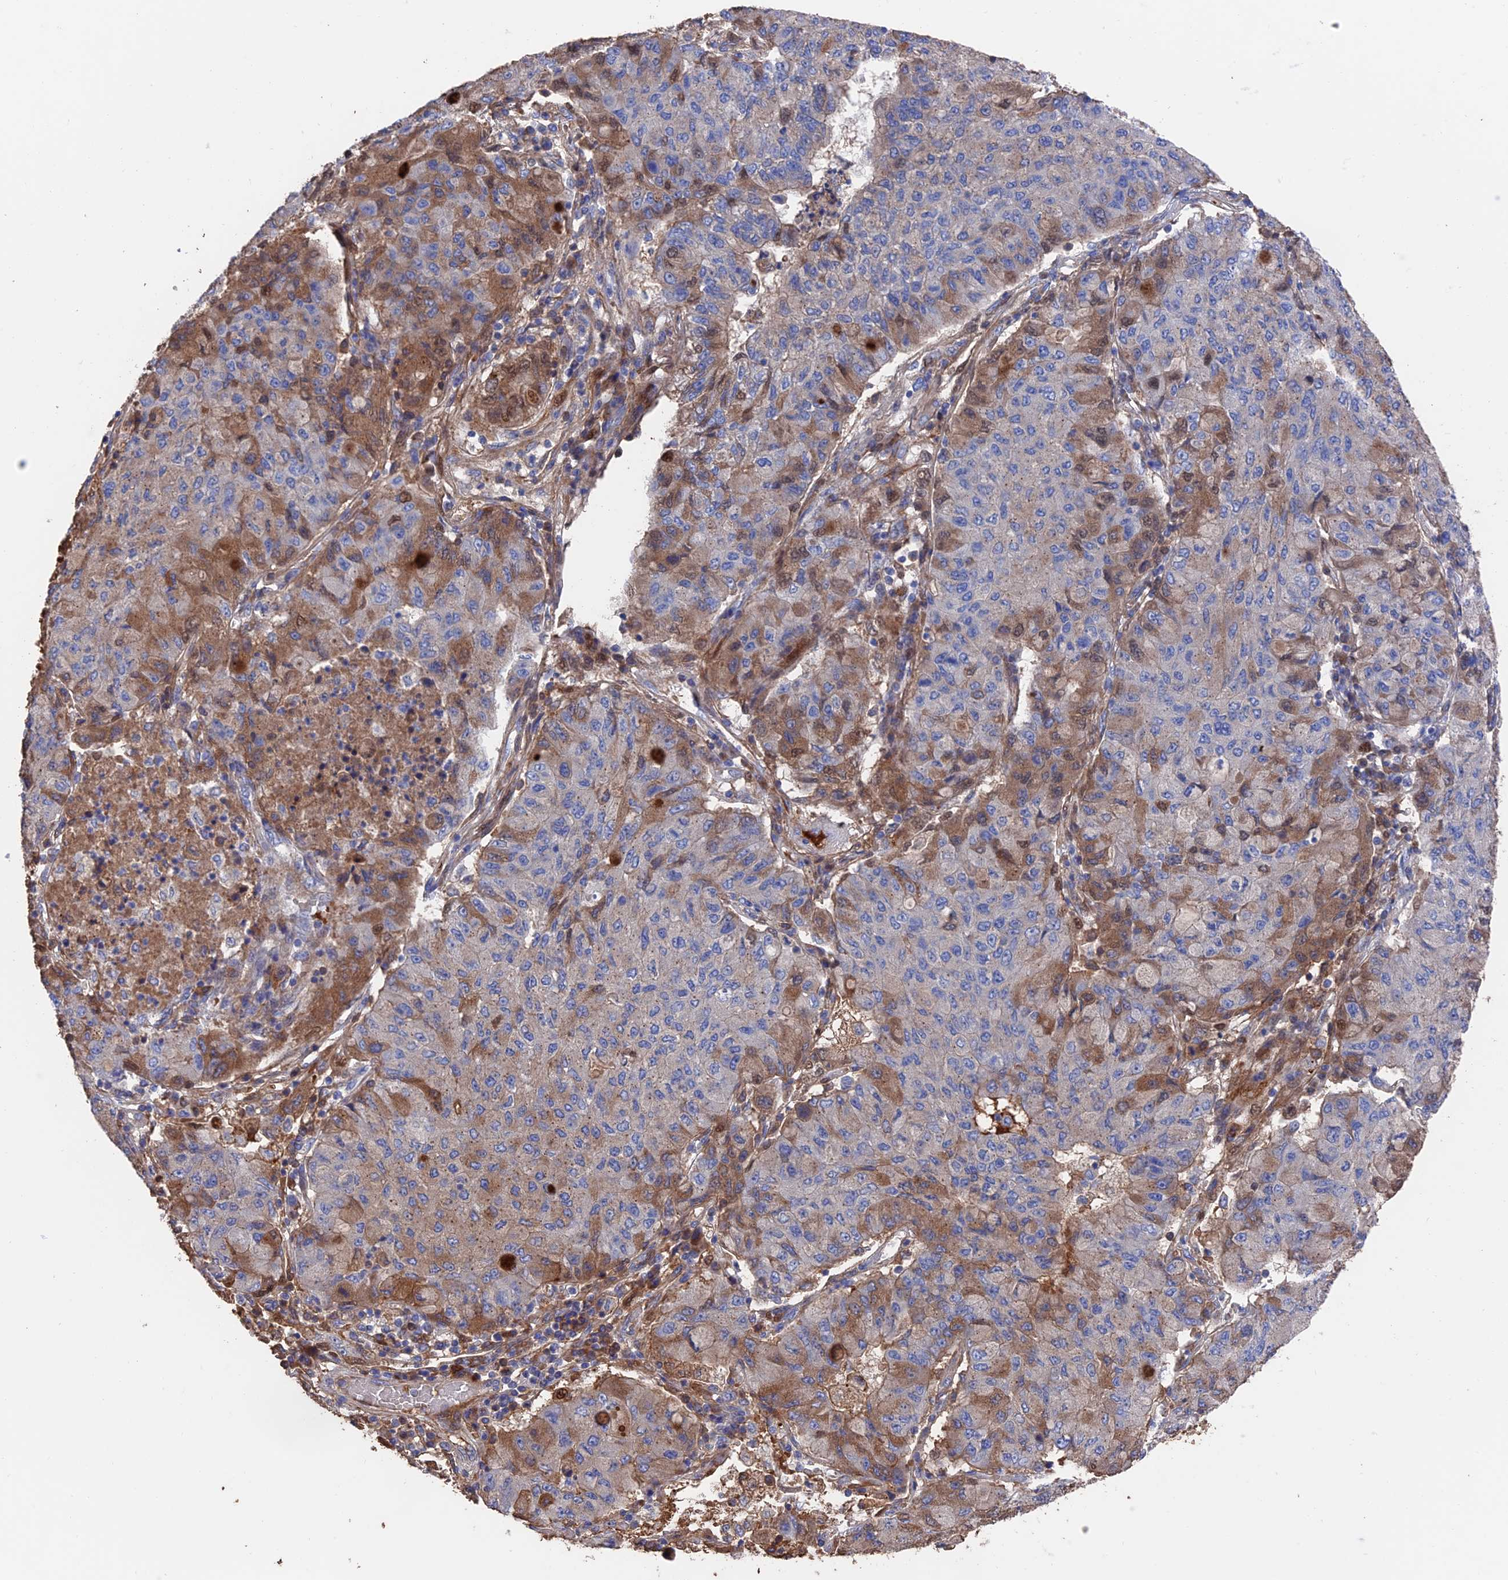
{"staining": {"intensity": "moderate", "quantity": "<25%", "location": "cytoplasmic/membranous,nuclear"}, "tissue": "lung cancer", "cell_type": "Tumor cells", "image_type": "cancer", "snomed": [{"axis": "morphology", "description": "Squamous cell carcinoma, NOS"}, {"axis": "topography", "description": "Lung"}], "caption": "Lung cancer stained with a brown dye shows moderate cytoplasmic/membranous and nuclear positive positivity in about <25% of tumor cells.", "gene": "HPF1", "patient": {"sex": "male", "age": 74}}